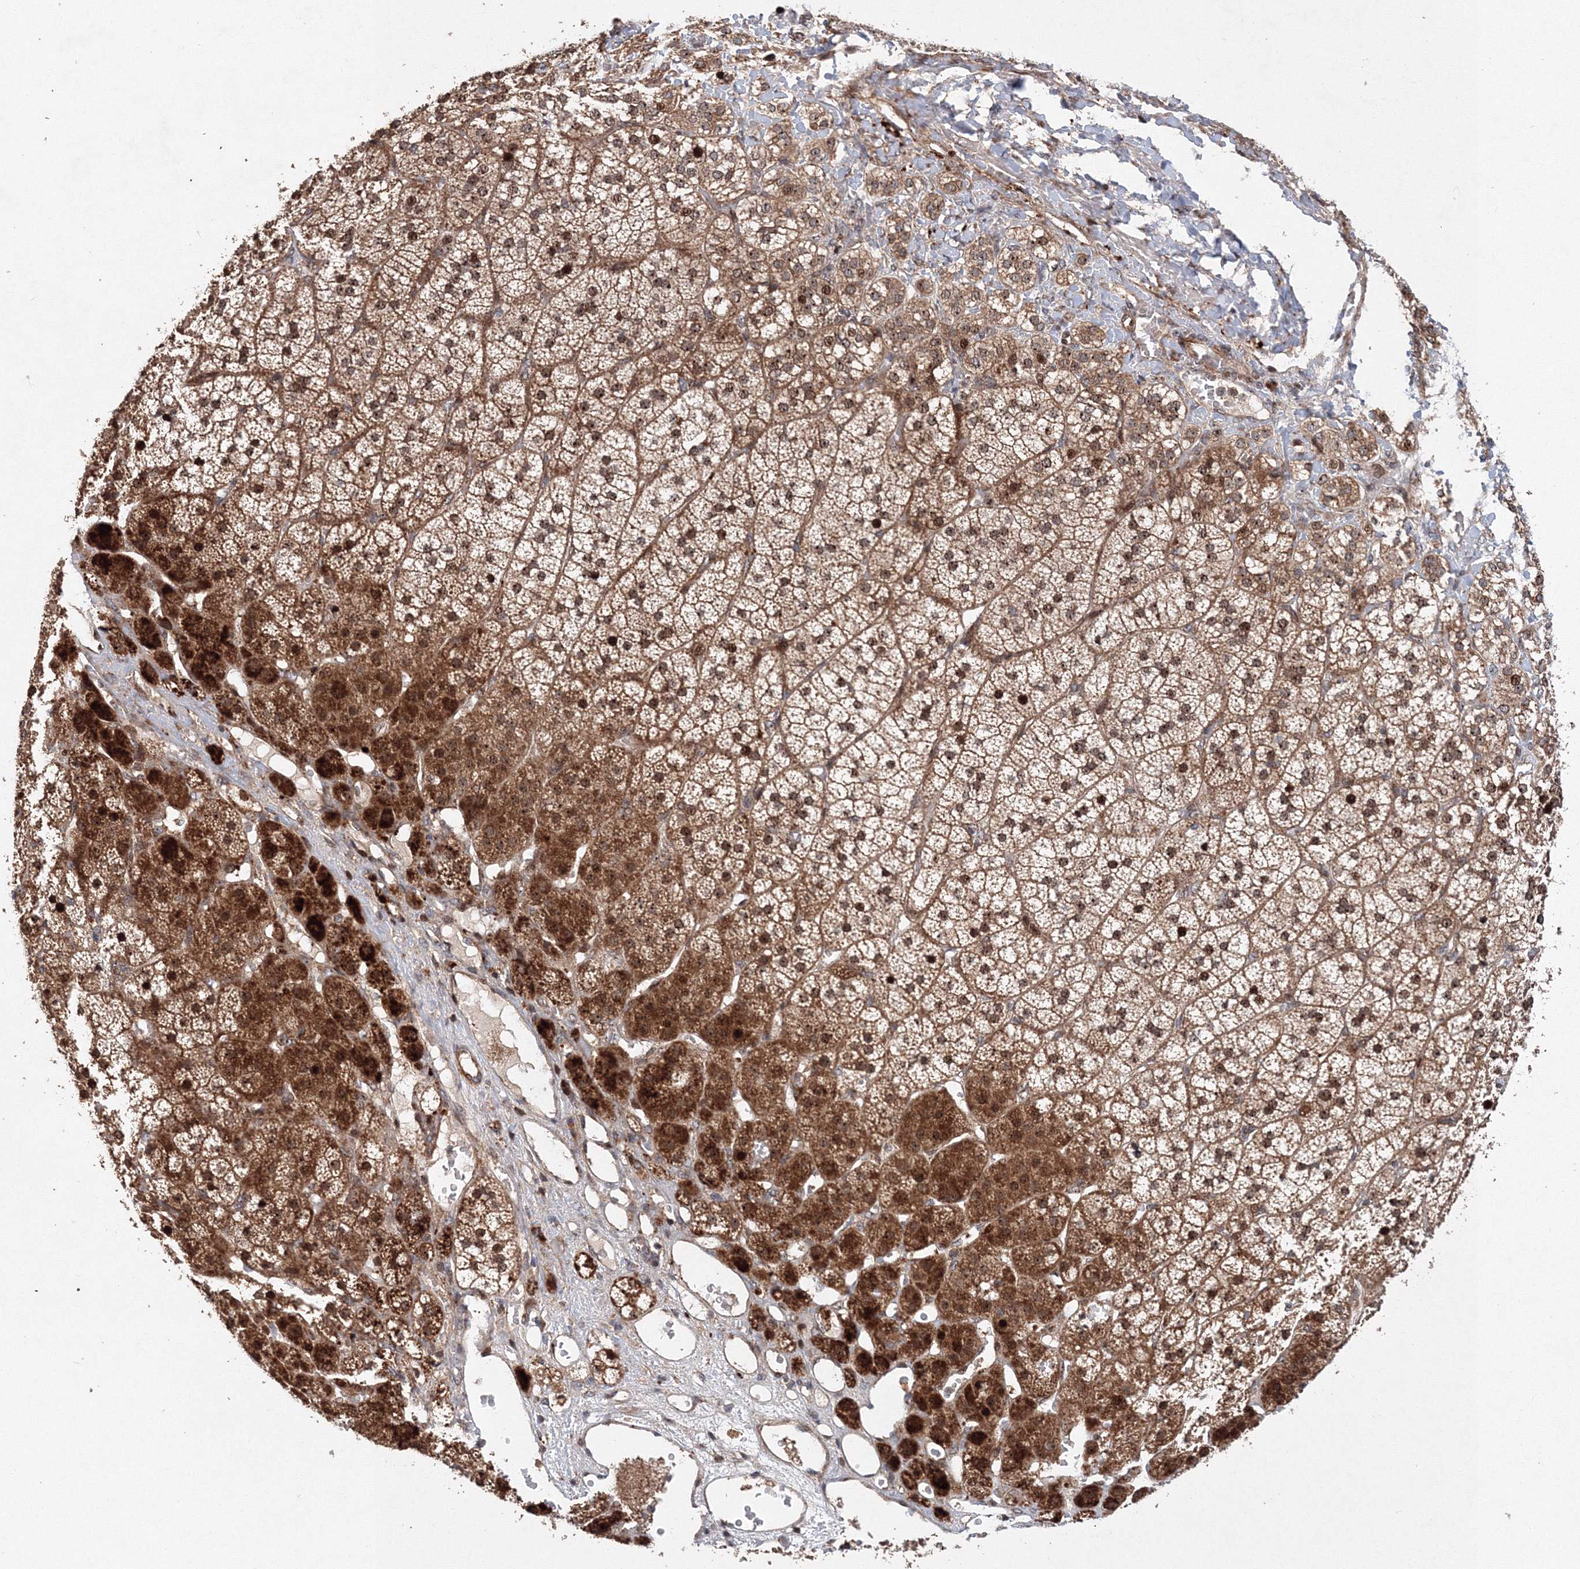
{"staining": {"intensity": "strong", "quantity": ">75%", "location": "cytoplasmic/membranous,nuclear"}, "tissue": "adrenal gland", "cell_type": "Glandular cells", "image_type": "normal", "snomed": [{"axis": "morphology", "description": "Normal tissue, NOS"}, {"axis": "topography", "description": "Adrenal gland"}], "caption": "Adrenal gland stained with DAB (3,3'-diaminobenzidine) immunohistochemistry shows high levels of strong cytoplasmic/membranous,nuclear expression in about >75% of glandular cells.", "gene": "ANKAR", "patient": {"sex": "female", "age": 44}}